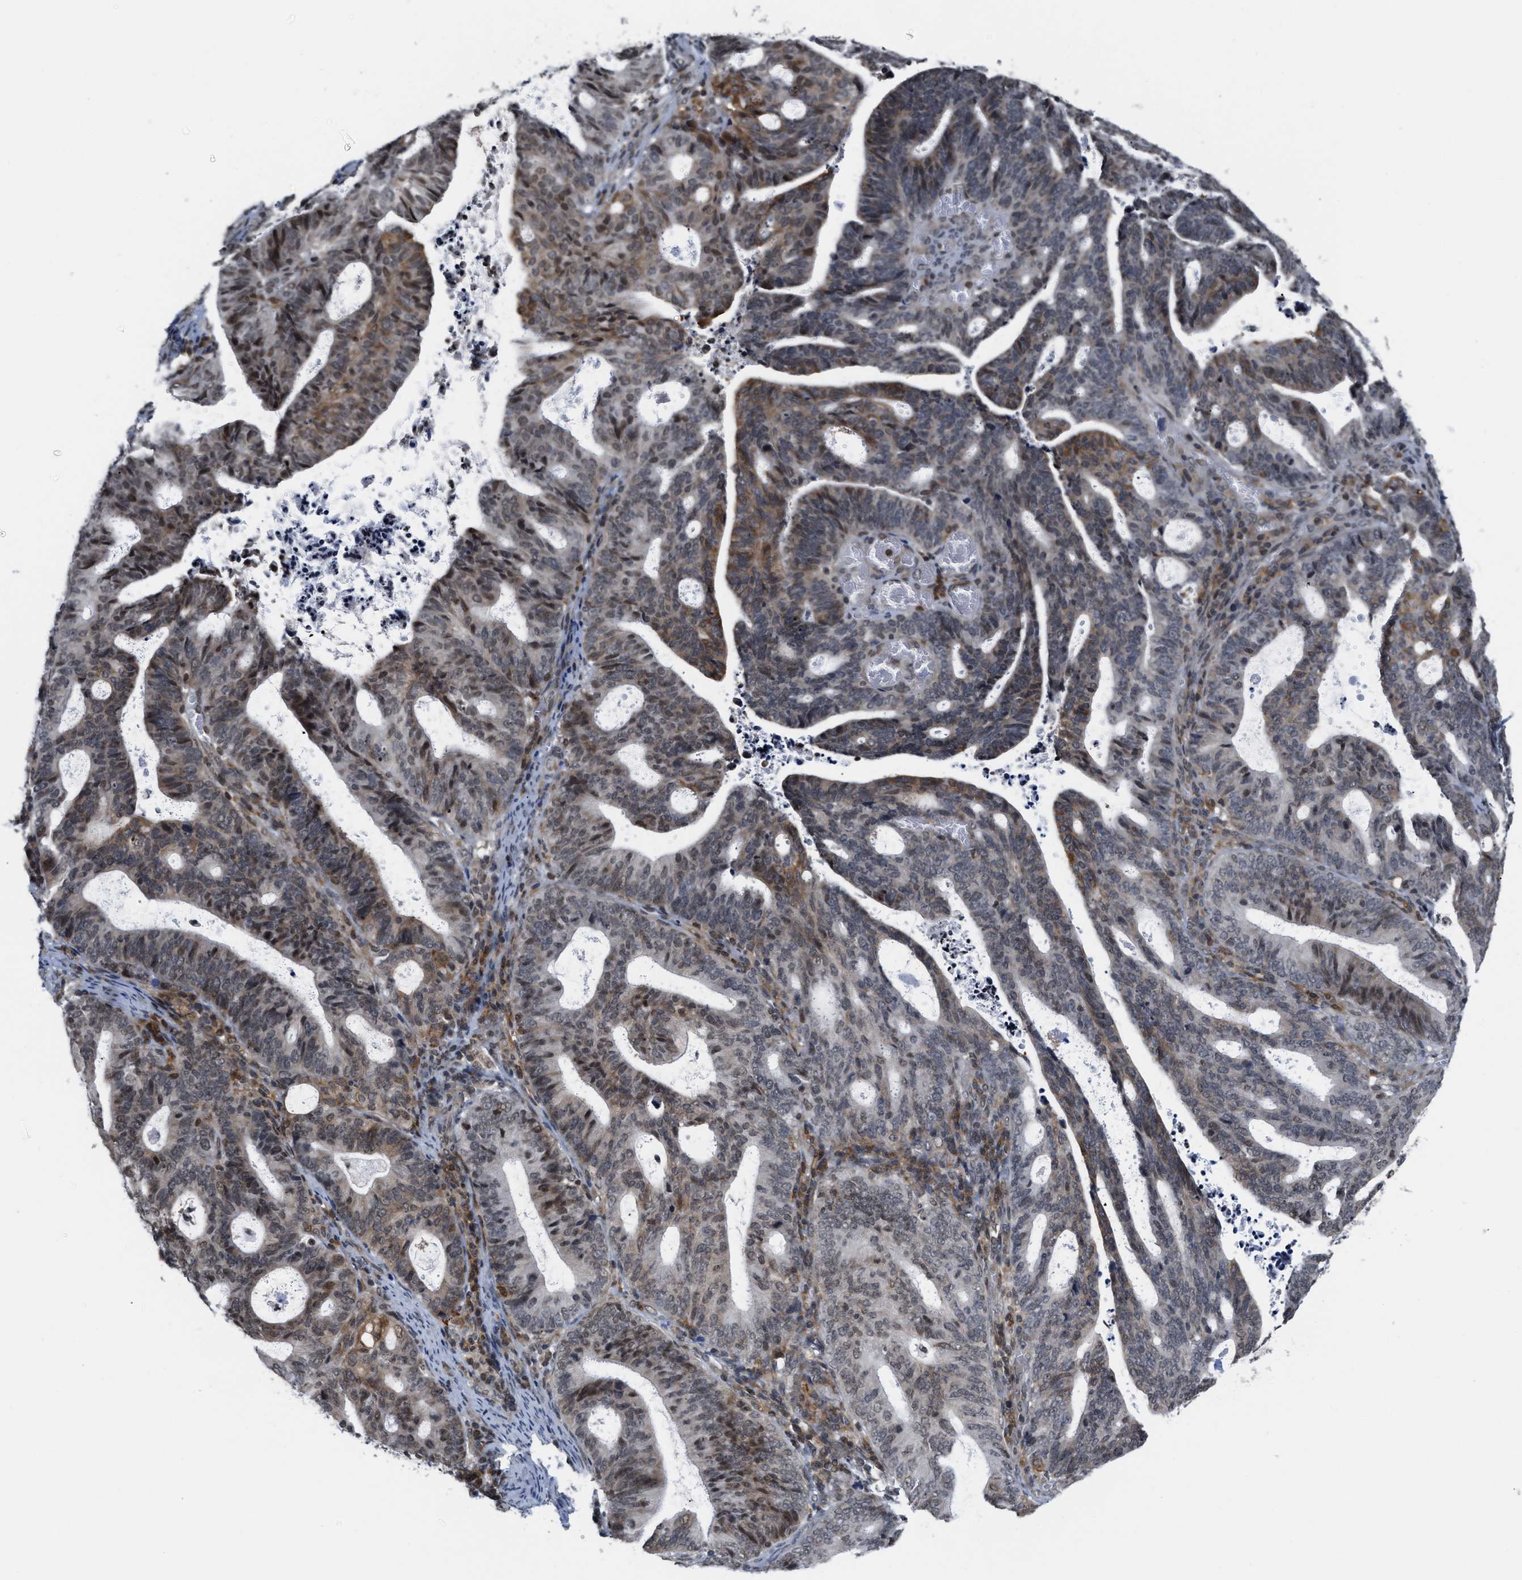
{"staining": {"intensity": "moderate", "quantity": "25%-75%", "location": "cytoplasmic/membranous"}, "tissue": "endometrial cancer", "cell_type": "Tumor cells", "image_type": "cancer", "snomed": [{"axis": "morphology", "description": "Adenocarcinoma, NOS"}, {"axis": "topography", "description": "Uterus"}], "caption": "Human endometrial adenocarcinoma stained for a protein (brown) exhibits moderate cytoplasmic/membranous positive staining in about 25%-75% of tumor cells.", "gene": "ANKRD6", "patient": {"sex": "female", "age": 83}}